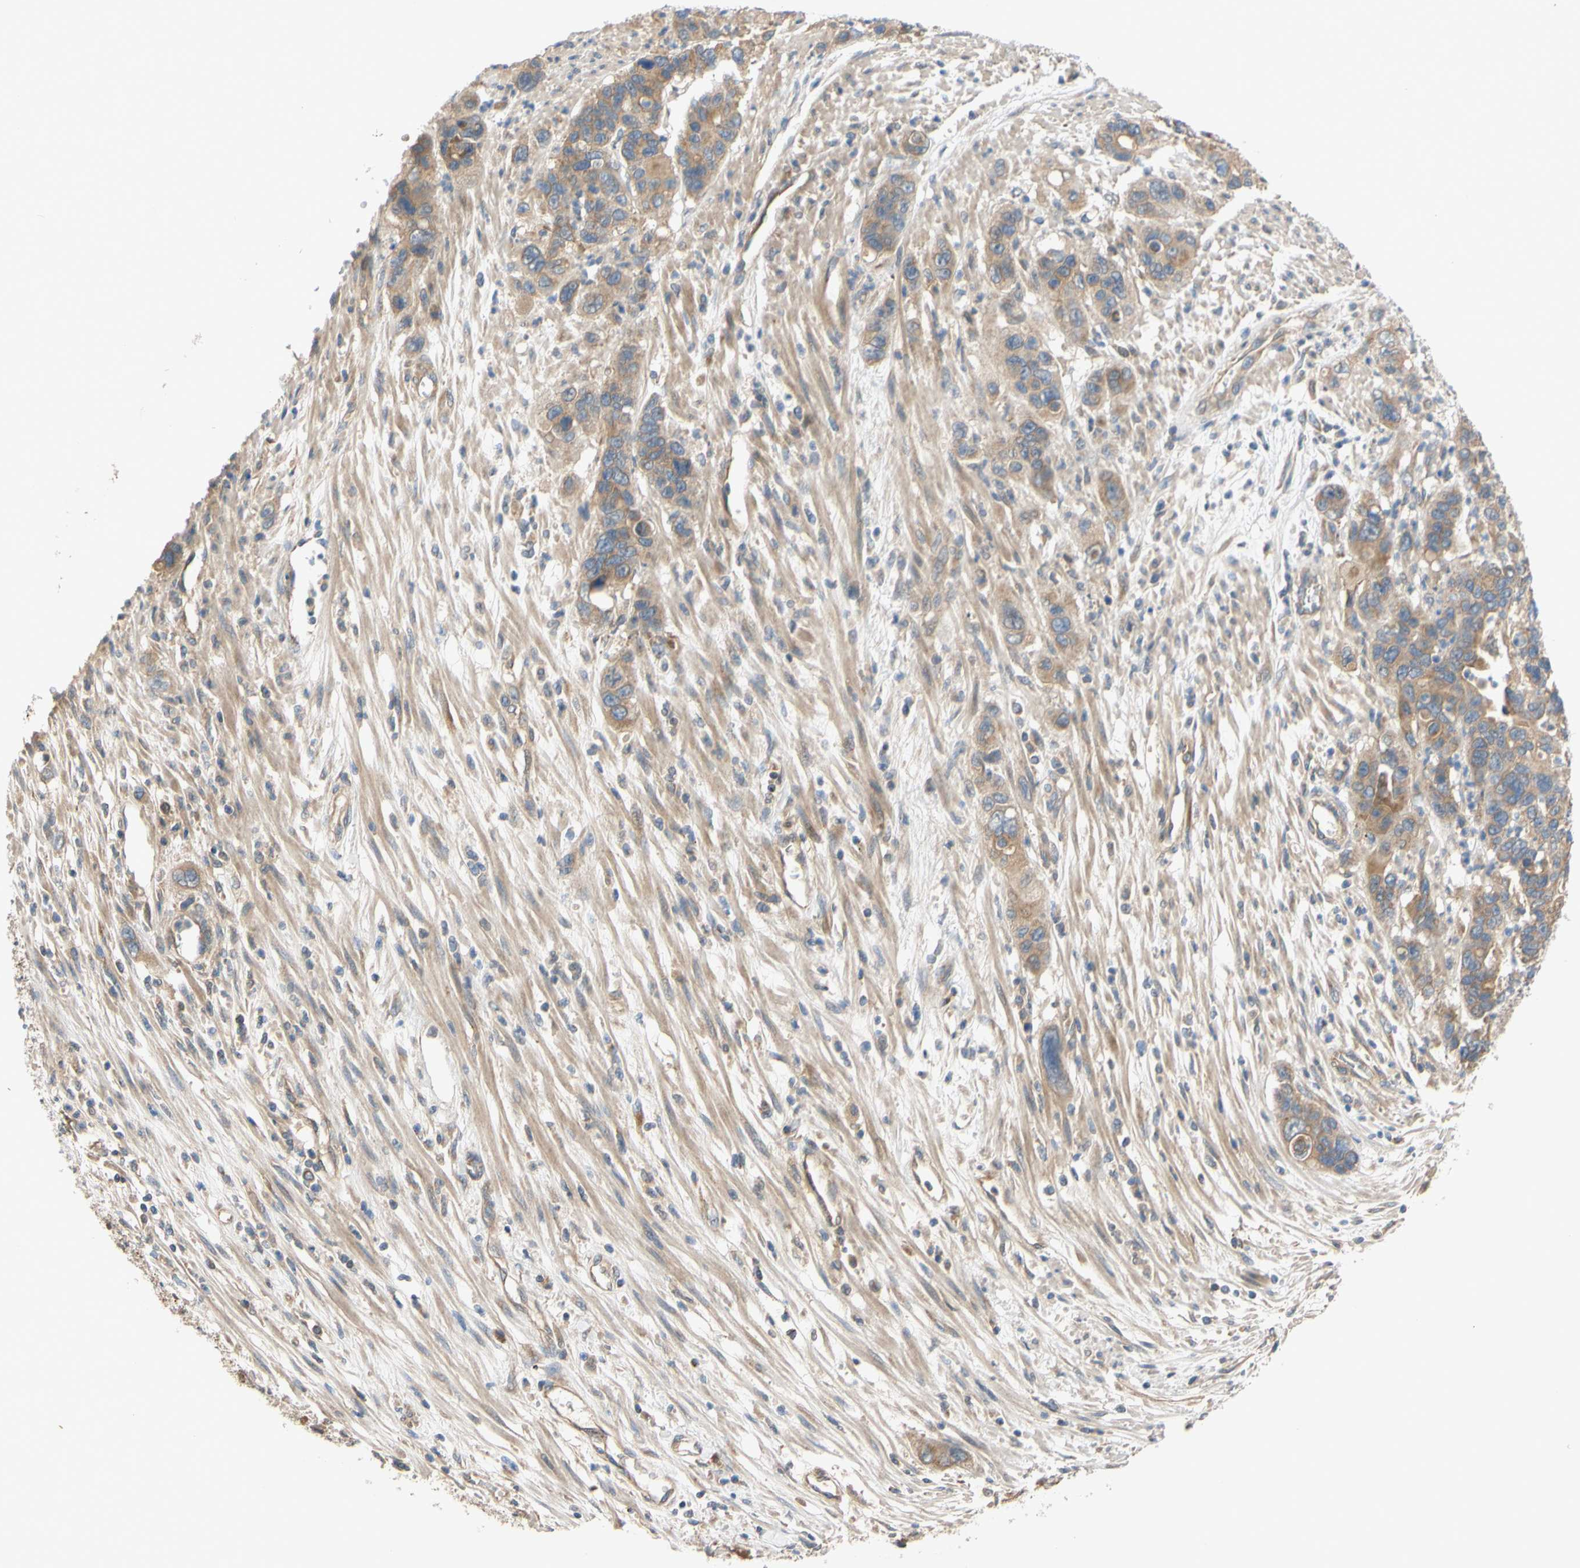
{"staining": {"intensity": "moderate", "quantity": ">75%", "location": "cytoplasmic/membranous"}, "tissue": "pancreatic cancer", "cell_type": "Tumor cells", "image_type": "cancer", "snomed": [{"axis": "morphology", "description": "Adenocarcinoma, NOS"}, {"axis": "topography", "description": "Pancreas"}], "caption": "DAB (3,3'-diaminobenzidine) immunohistochemical staining of adenocarcinoma (pancreatic) shows moderate cytoplasmic/membranous protein expression in about >75% of tumor cells. Using DAB (3,3'-diaminobenzidine) (brown) and hematoxylin (blue) stains, captured at high magnification using brightfield microscopy.", "gene": "MBTPS2", "patient": {"sex": "female", "age": 71}}